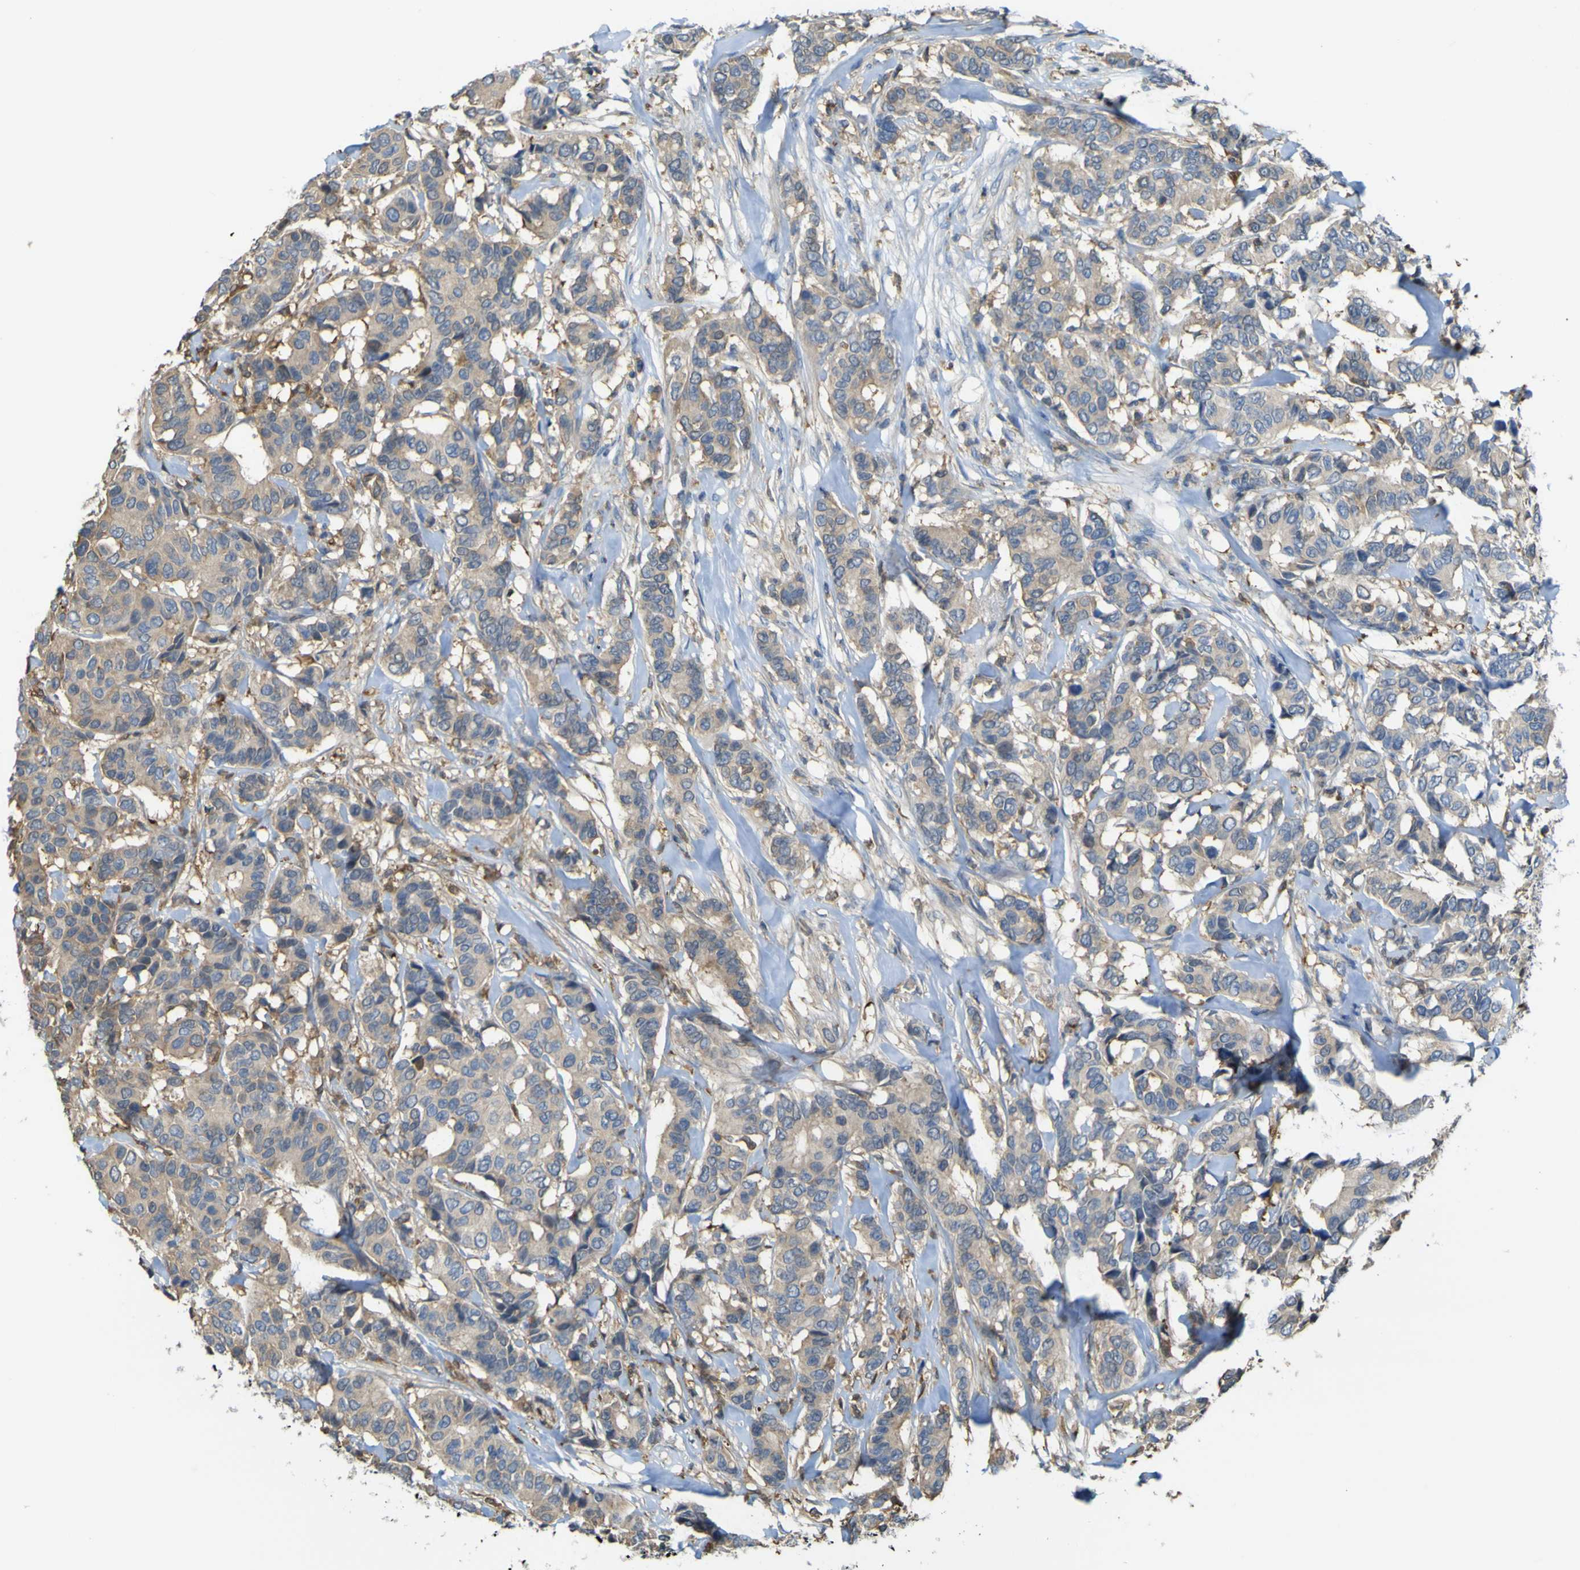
{"staining": {"intensity": "weak", "quantity": "25%-75%", "location": "cytoplasmic/membranous"}, "tissue": "breast cancer", "cell_type": "Tumor cells", "image_type": "cancer", "snomed": [{"axis": "morphology", "description": "Duct carcinoma"}, {"axis": "topography", "description": "Breast"}], "caption": "Infiltrating ductal carcinoma (breast) stained with a brown dye shows weak cytoplasmic/membranous positive staining in approximately 25%-75% of tumor cells.", "gene": "ABHD3", "patient": {"sex": "female", "age": 87}}